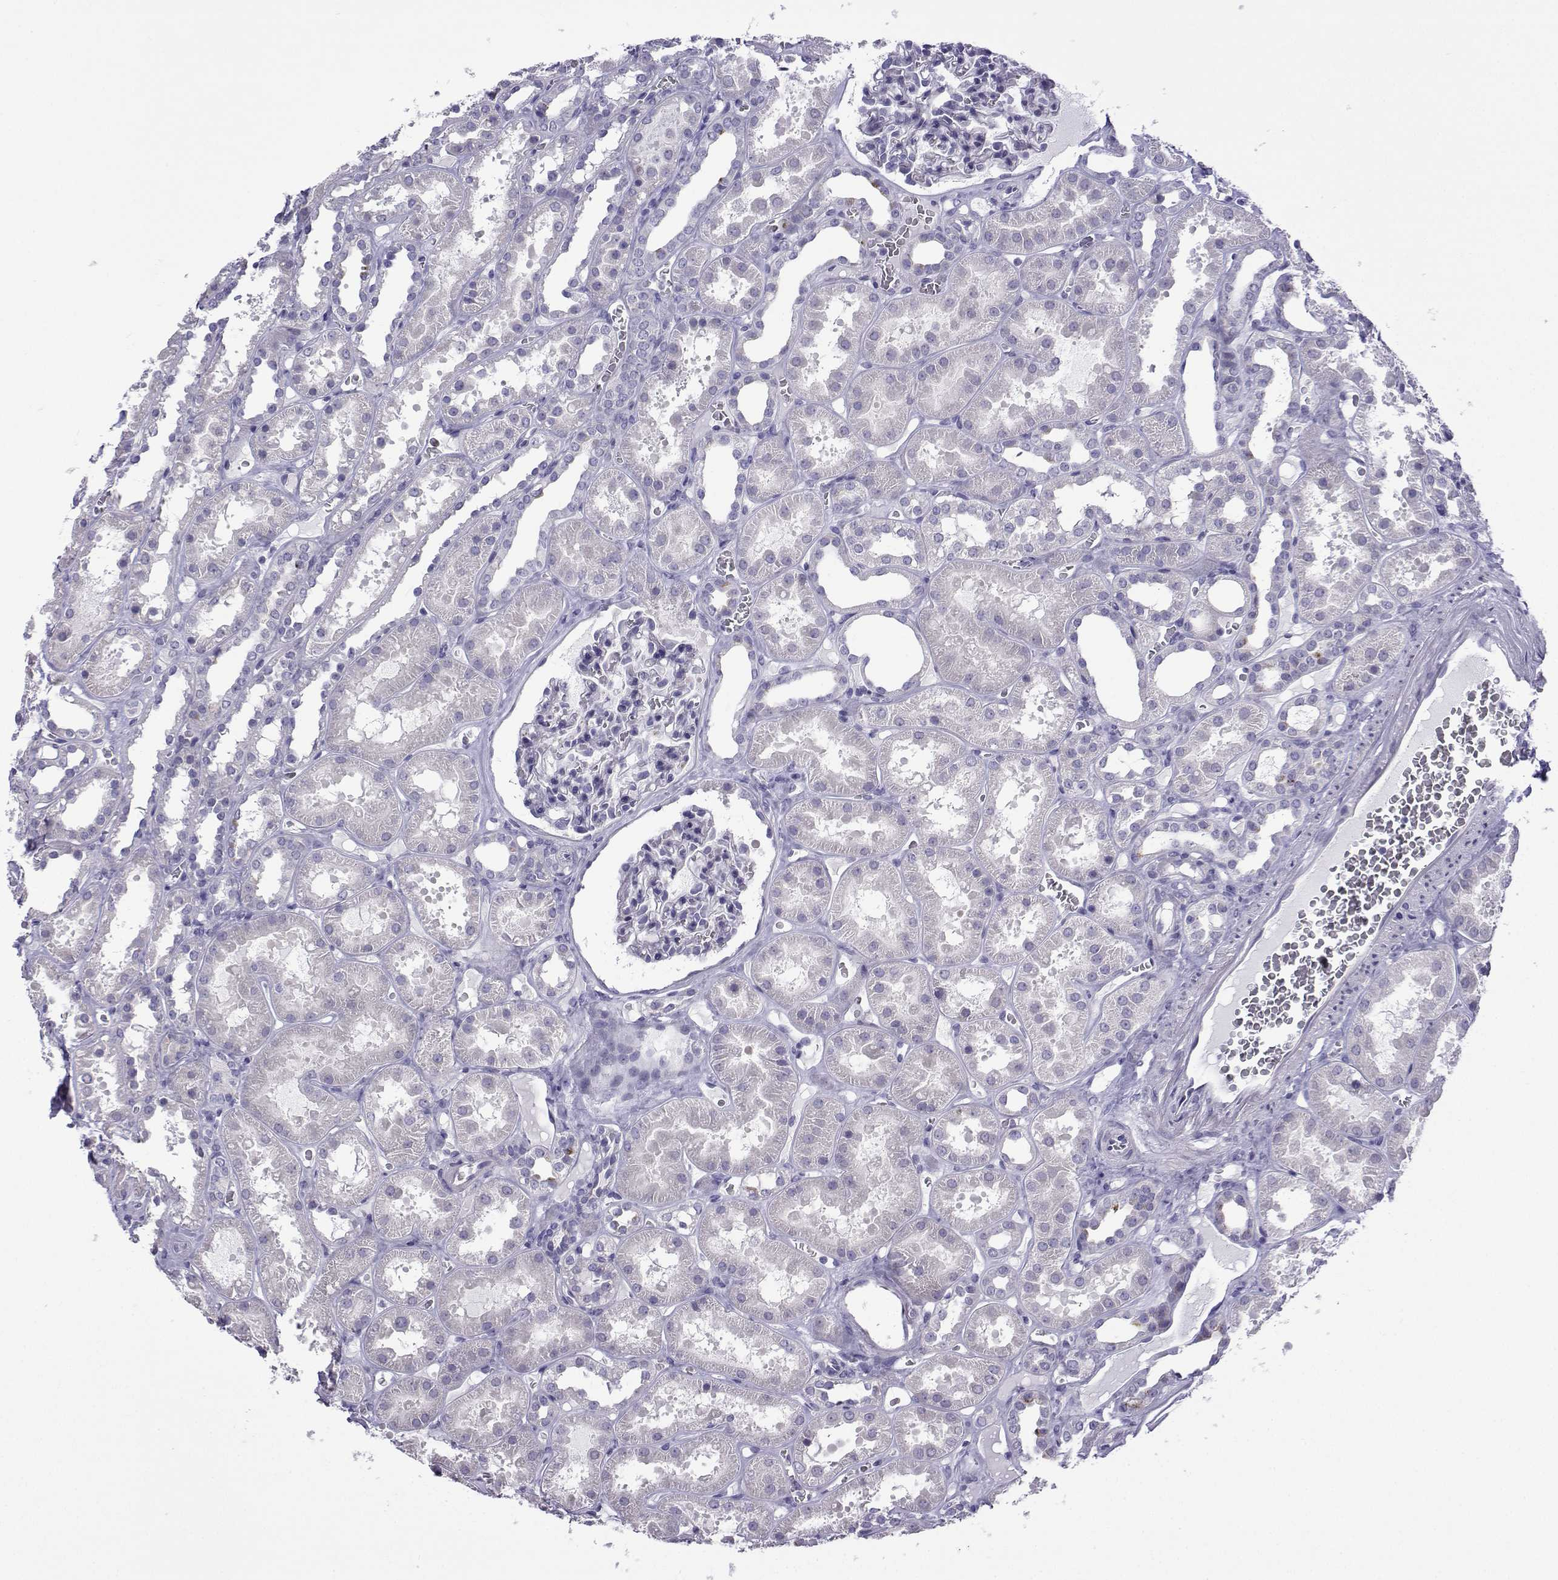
{"staining": {"intensity": "negative", "quantity": "none", "location": "none"}, "tissue": "kidney", "cell_type": "Cells in glomeruli", "image_type": "normal", "snomed": [{"axis": "morphology", "description": "Normal tissue, NOS"}, {"axis": "topography", "description": "Kidney"}], "caption": "Immunohistochemistry (IHC) histopathology image of benign human kidney stained for a protein (brown), which reveals no positivity in cells in glomeruli.", "gene": "CFAP70", "patient": {"sex": "female", "age": 41}}